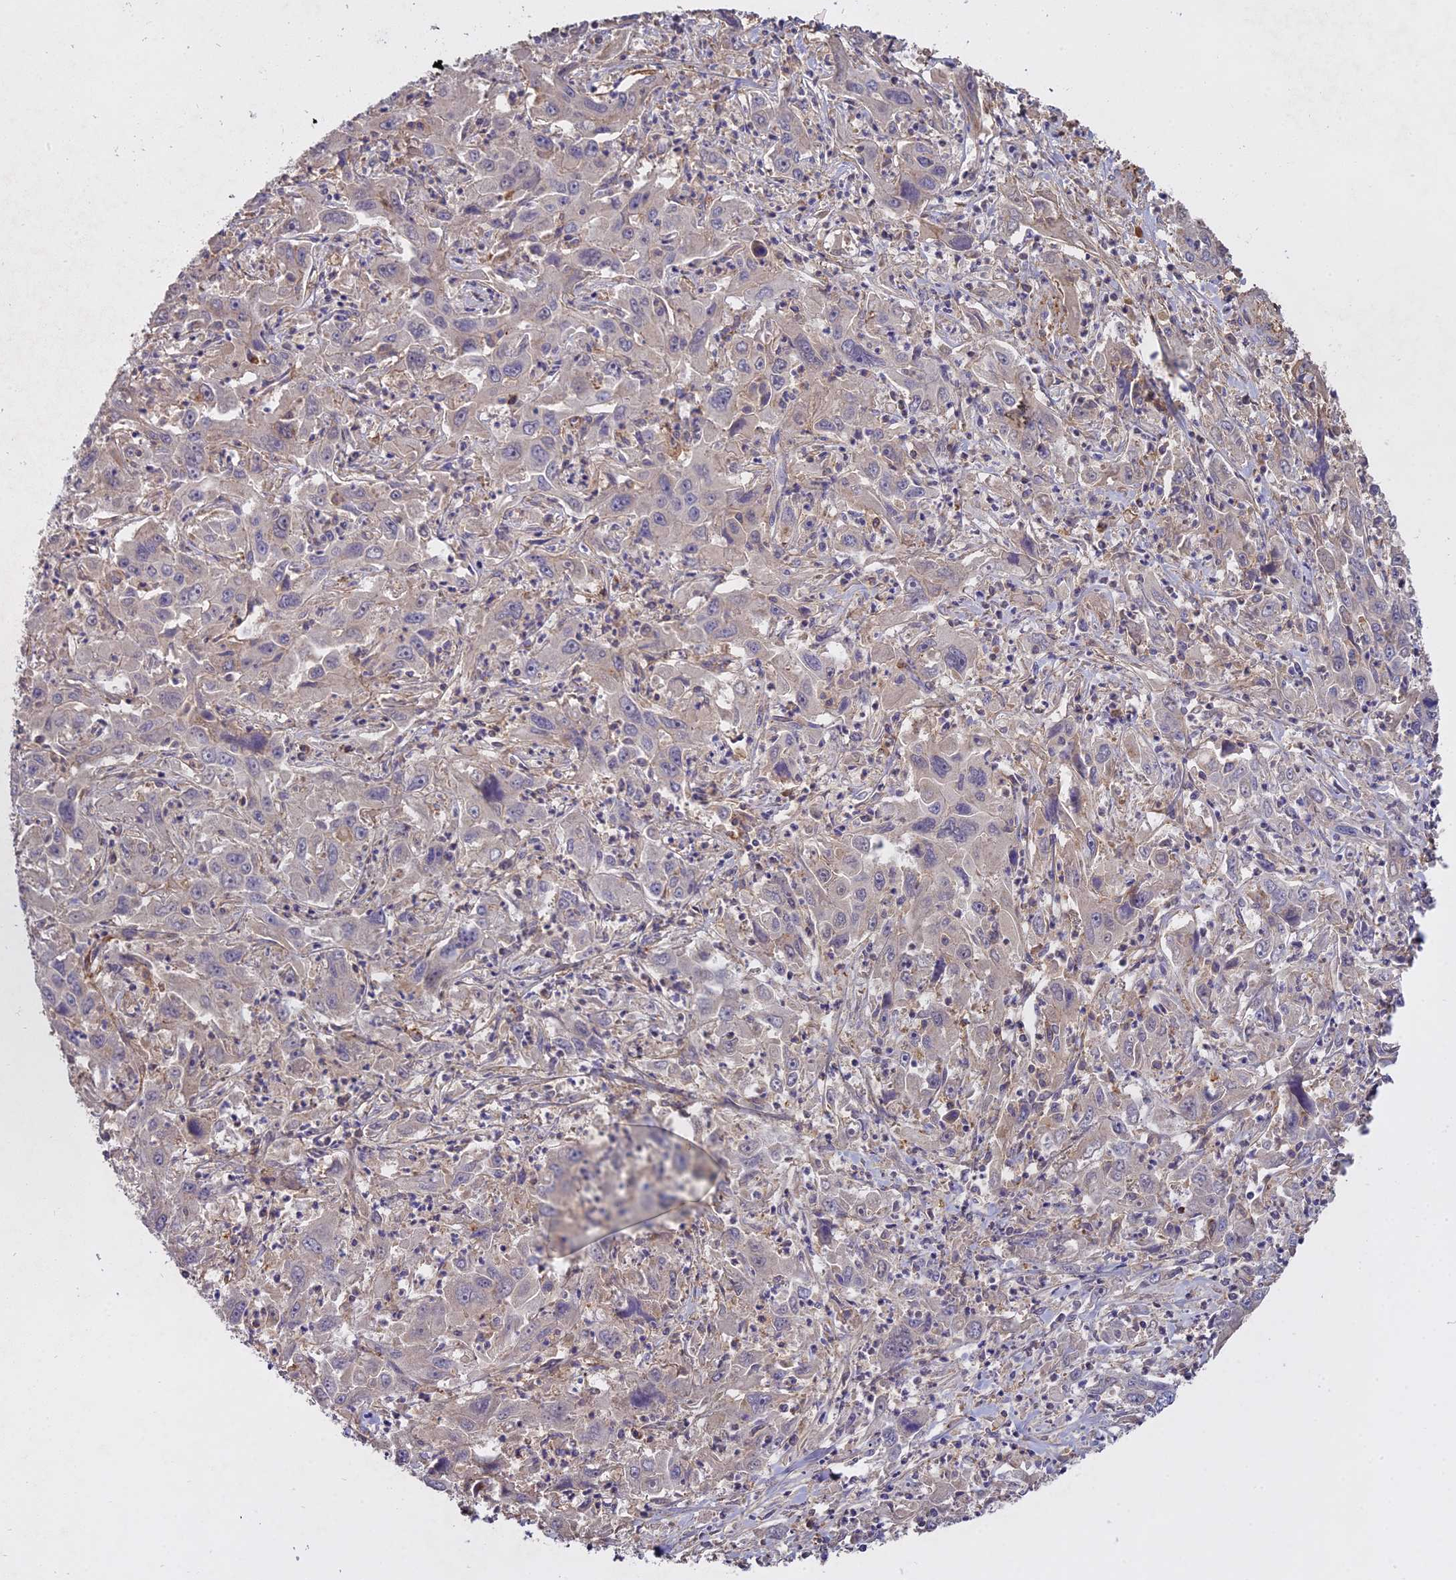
{"staining": {"intensity": "negative", "quantity": "none", "location": "none"}, "tissue": "liver cancer", "cell_type": "Tumor cells", "image_type": "cancer", "snomed": [{"axis": "morphology", "description": "Carcinoma, Hepatocellular, NOS"}, {"axis": "topography", "description": "Liver"}], "caption": "Tumor cells show no significant protein staining in hepatocellular carcinoma (liver).", "gene": "CFAP119", "patient": {"sex": "male", "age": 63}}